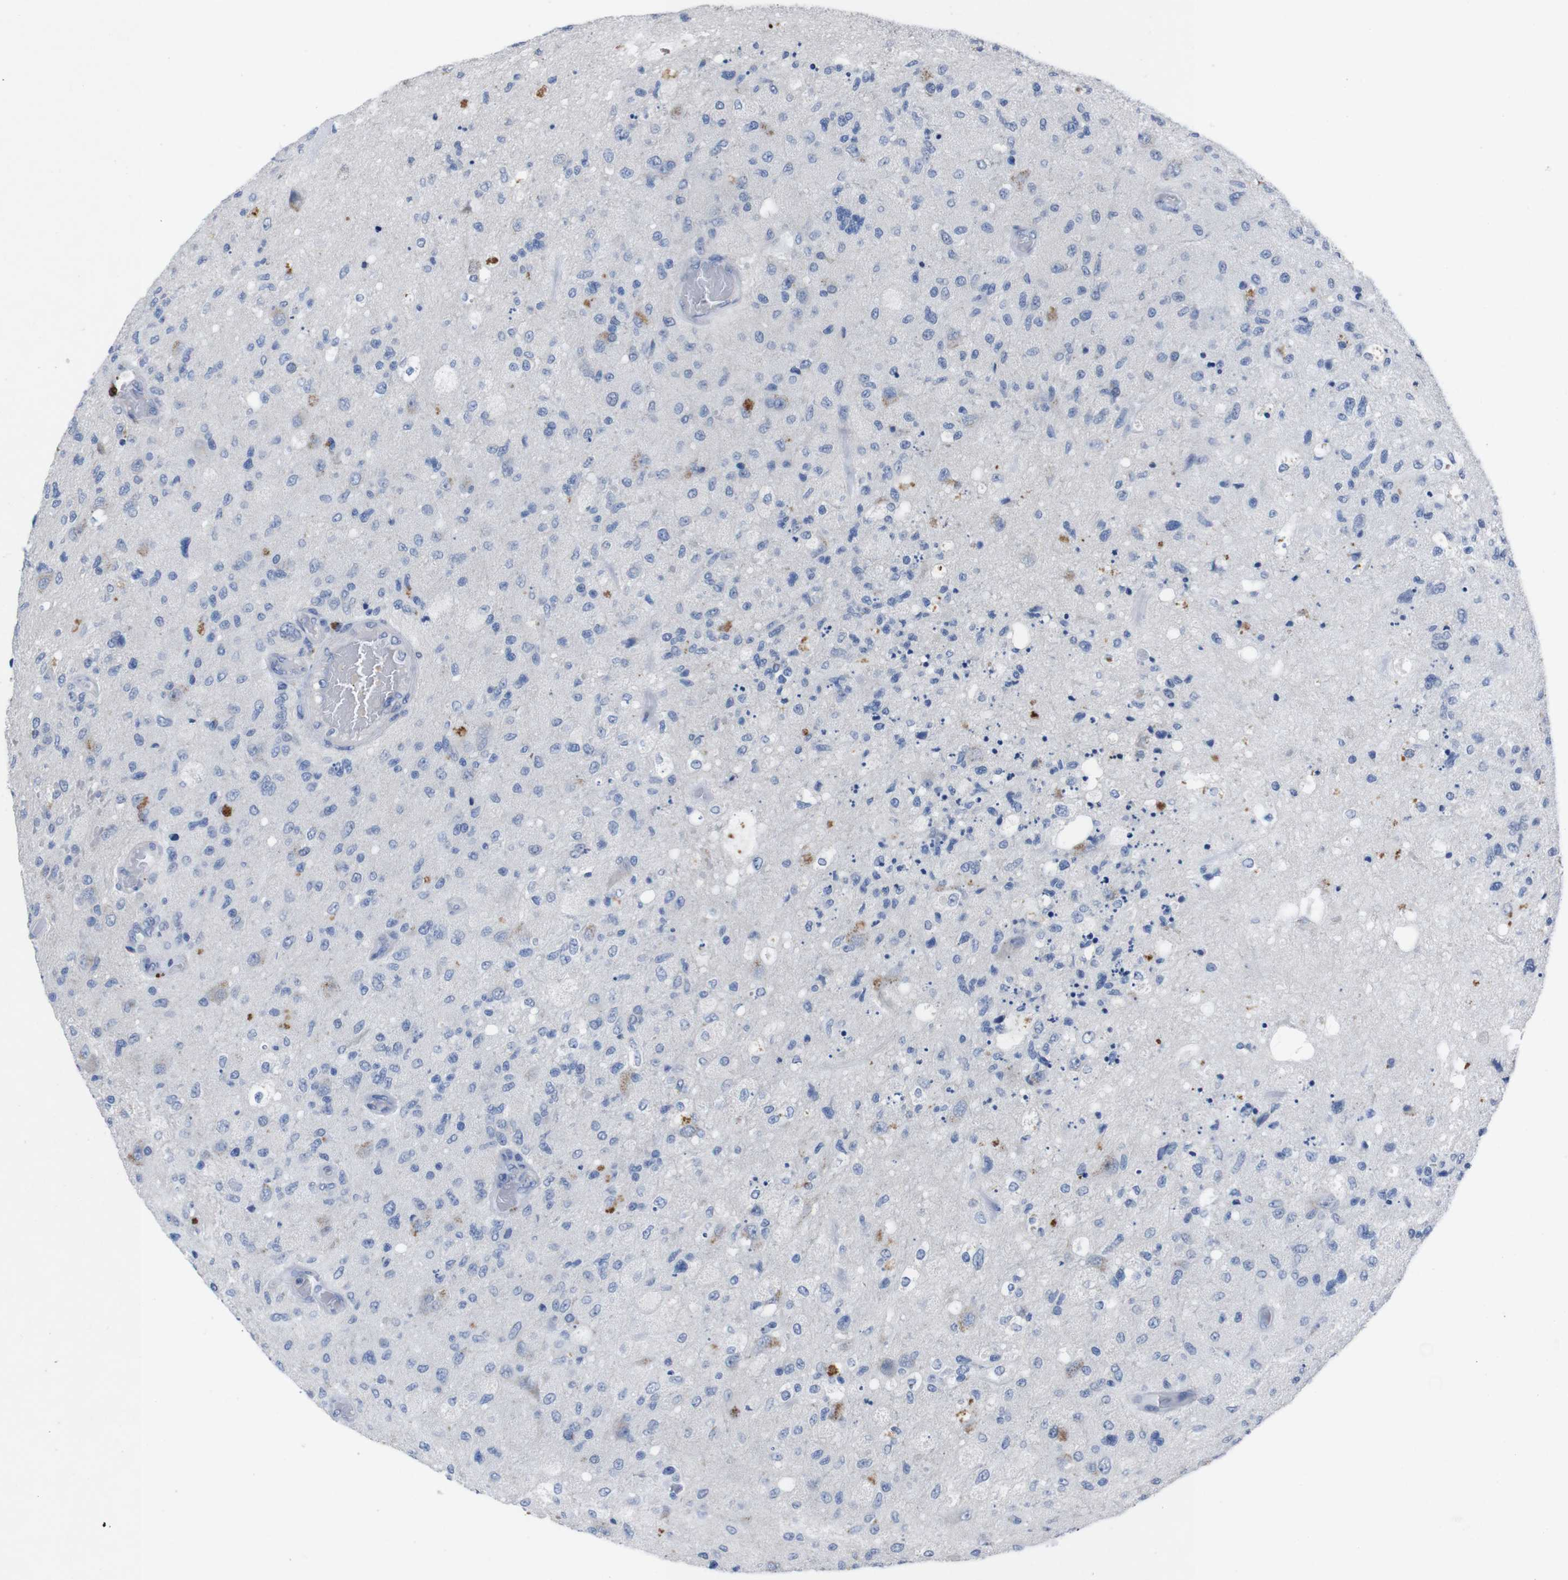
{"staining": {"intensity": "moderate", "quantity": "<25%", "location": "cytoplasmic/membranous"}, "tissue": "glioma", "cell_type": "Tumor cells", "image_type": "cancer", "snomed": [{"axis": "morphology", "description": "Normal tissue, NOS"}, {"axis": "morphology", "description": "Glioma, malignant, High grade"}, {"axis": "topography", "description": "Cerebral cortex"}], "caption": "The micrograph demonstrates staining of malignant glioma (high-grade), revealing moderate cytoplasmic/membranous protein expression (brown color) within tumor cells.", "gene": "IRF4", "patient": {"sex": "male", "age": 77}}